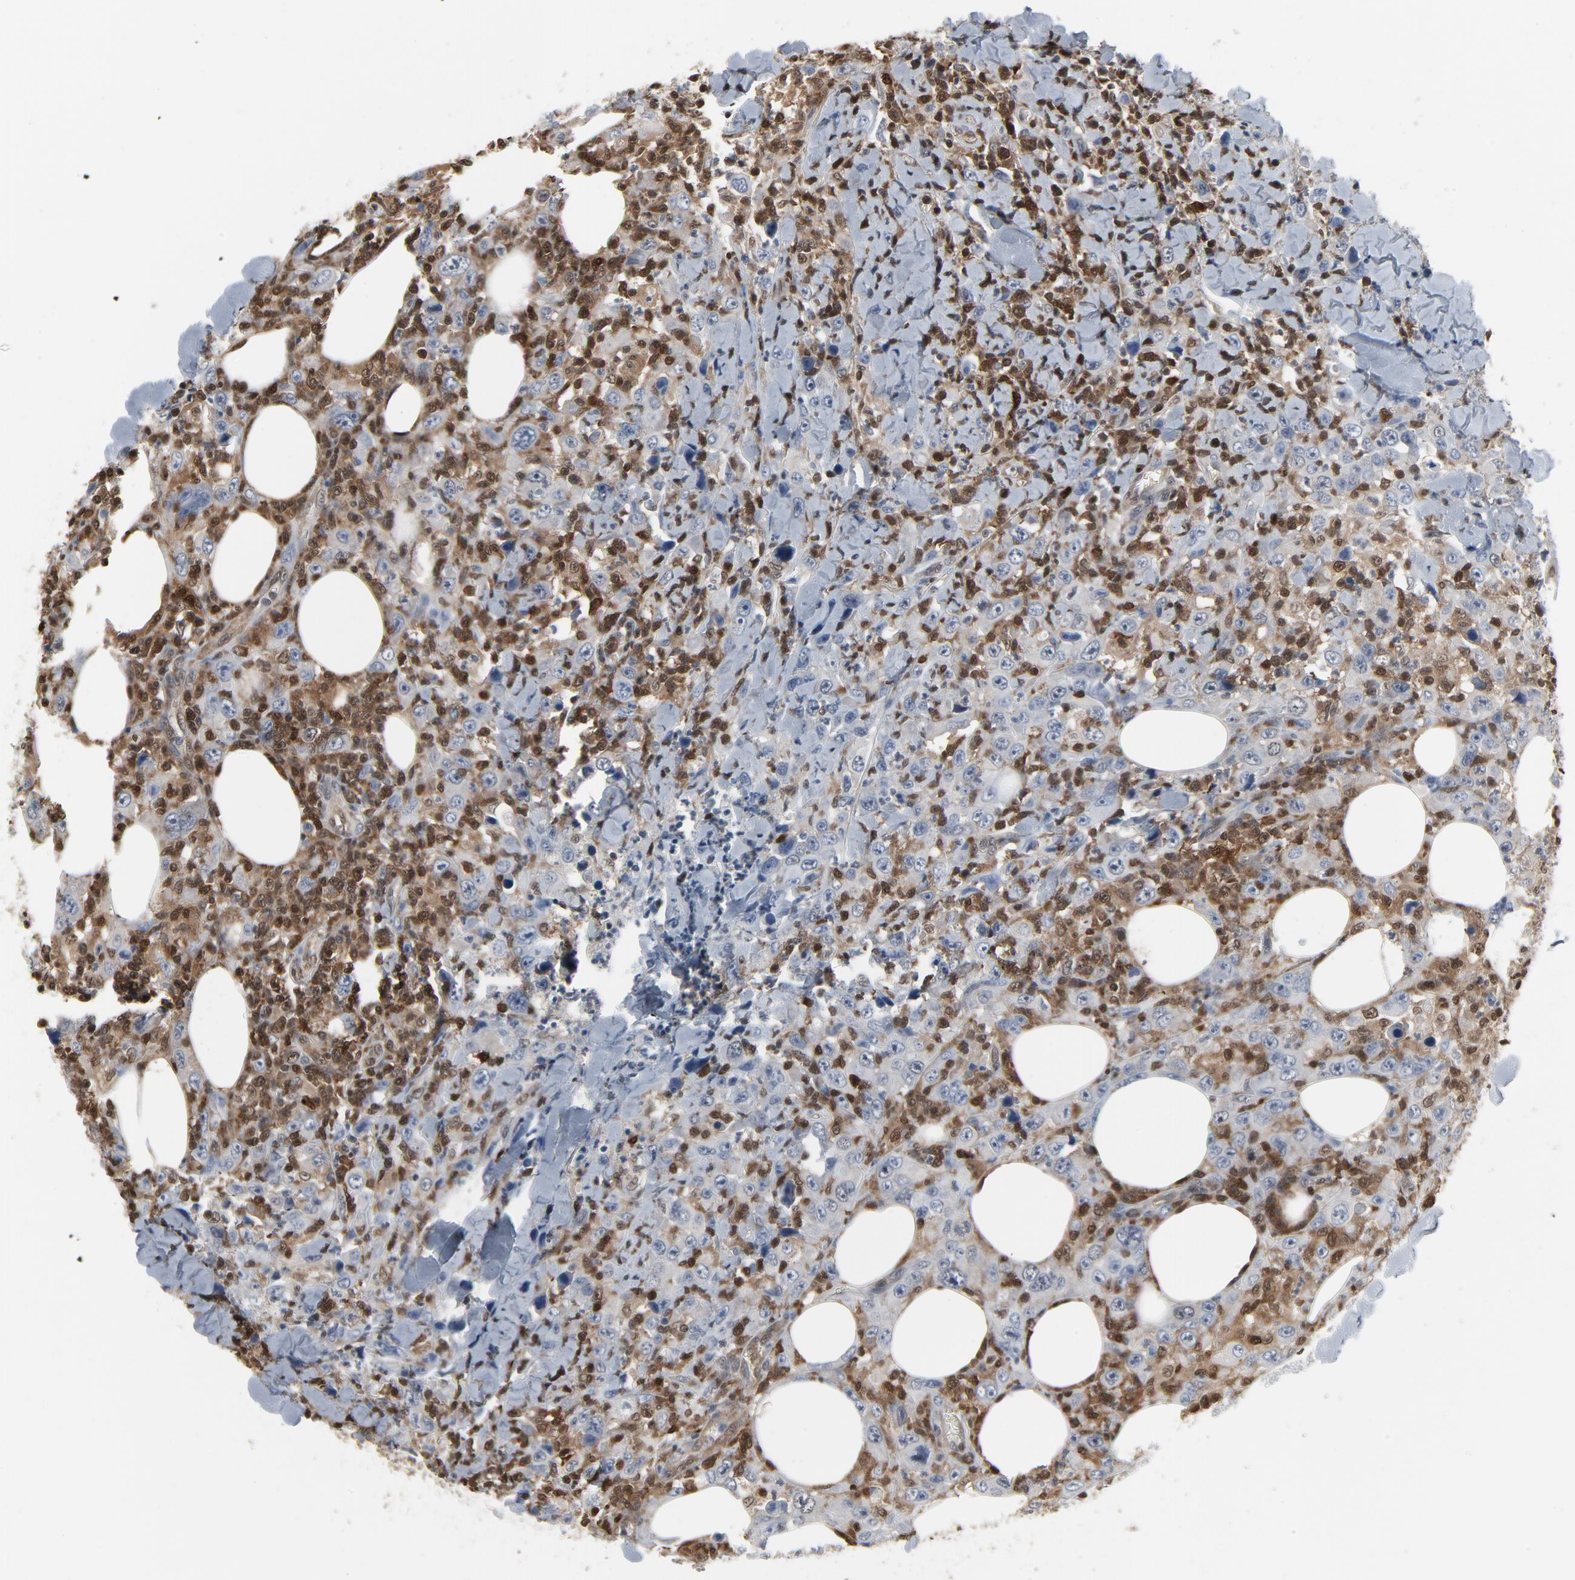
{"staining": {"intensity": "weak", "quantity": "<25%", "location": "cytoplasmic/membranous"}, "tissue": "thyroid cancer", "cell_type": "Tumor cells", "image_type": "cancer", "snomed": [{"axis": "morphology", "description": "Carcinoma, NOS"}, {"axis": "topography", "description": "Thyroid gland"}], "caption": "Tumor cells show no significant positivity in thyroid cancer.", "gene": "STAT5A", "patient": {"sex": "female", "age": 77}}